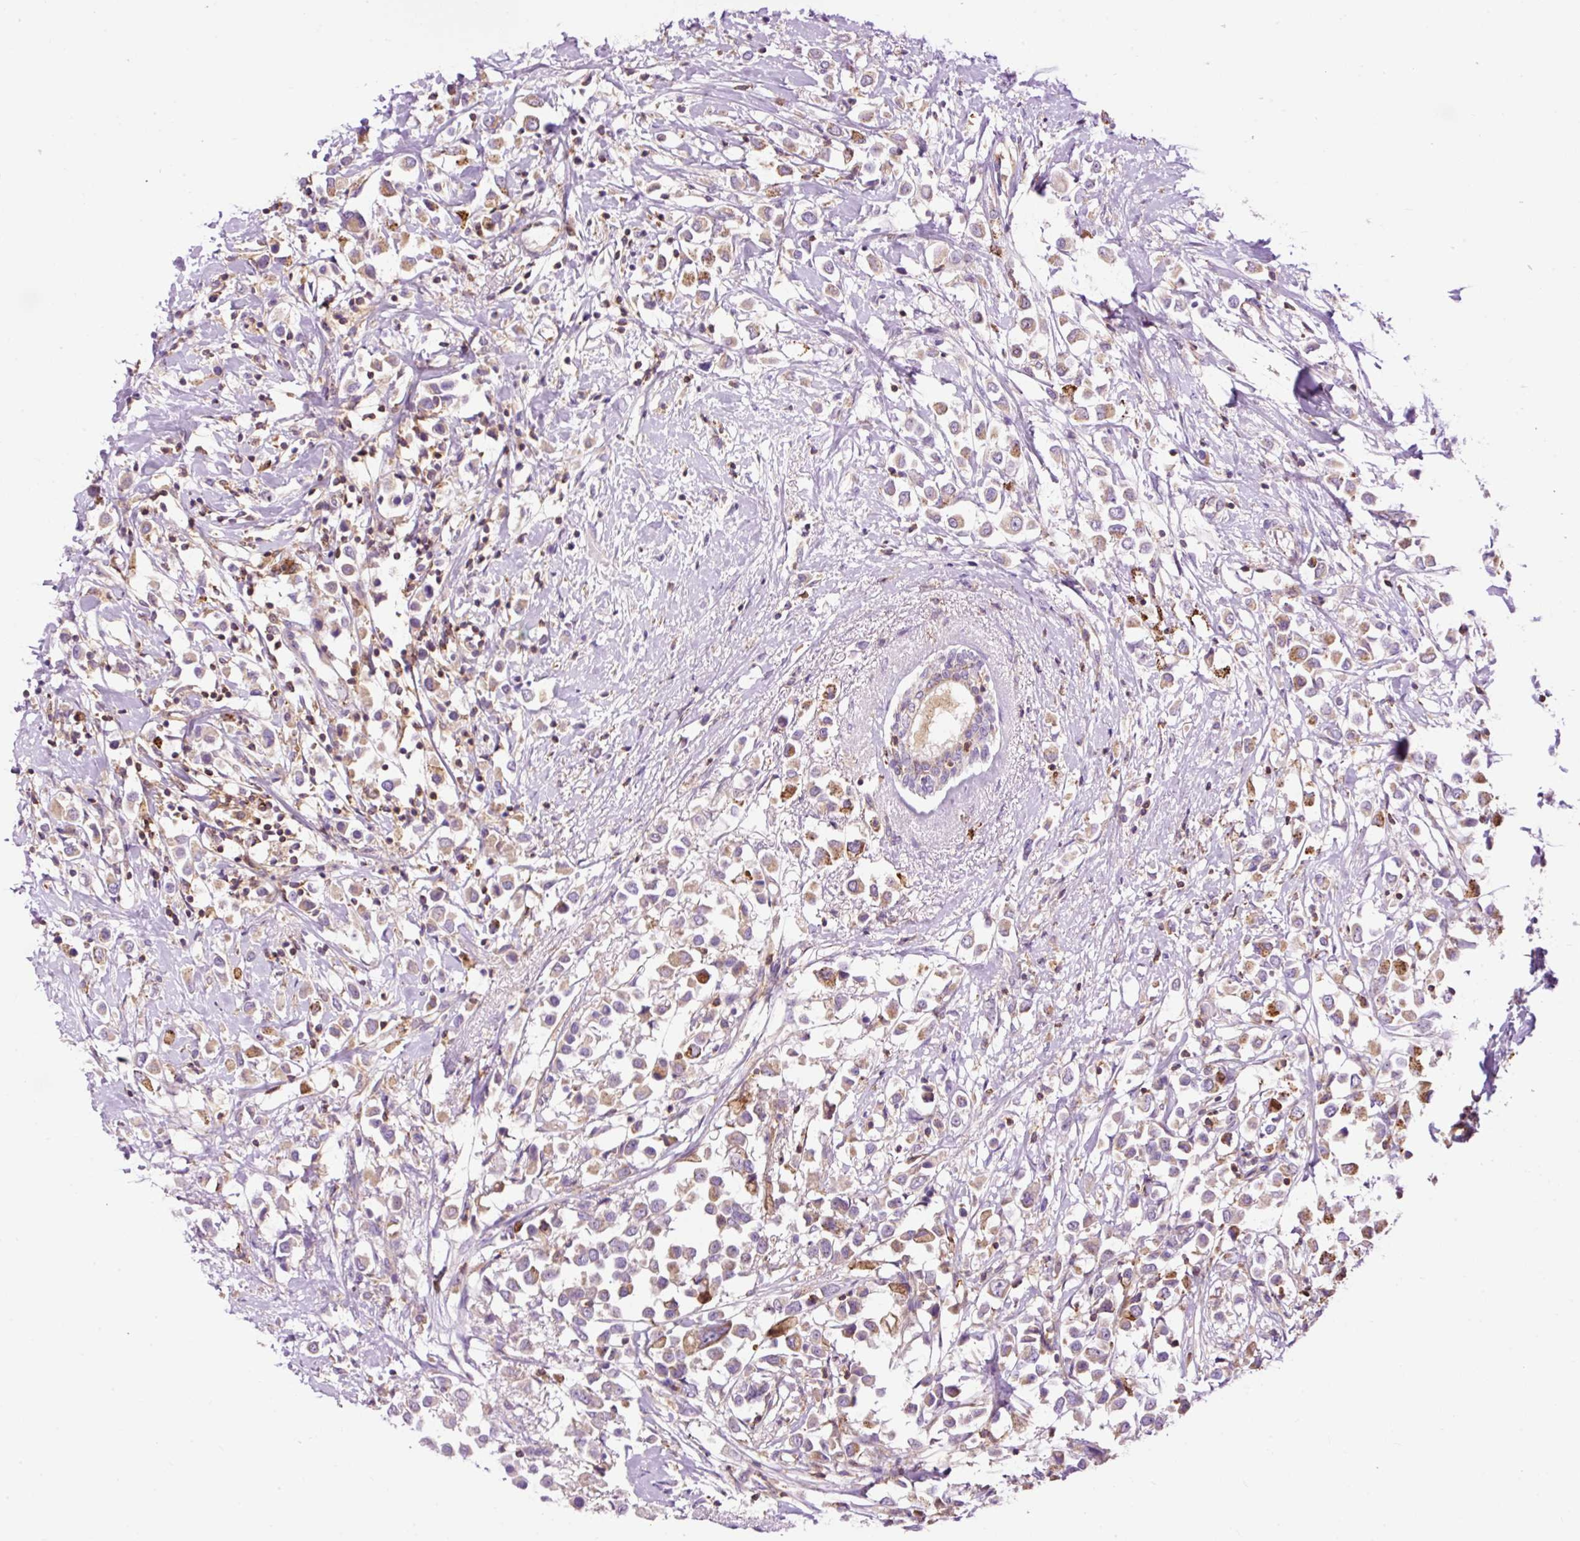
{"staining": {"intensity": "moderate", "quantity": "25%-75%", "location": "cytoplasmic/membranous"}, "tissue": "breast cancer", "cell_type": "Tumor cells", "image_type": "cancer", "snomed": [{"axis": "morphology", "description": "Duct carcinoma"}, {"axis": "topography", "description": "Breast"}], "caption": "DAB immunohistochemical staining of invasive ductal carcinoma (breast) displays moderate cytoplasmic/membranous protein expression in approximately 25%-75% of tumor cells.", "gene": "CD83", "patient": {"sex": "female", "age": 61}}